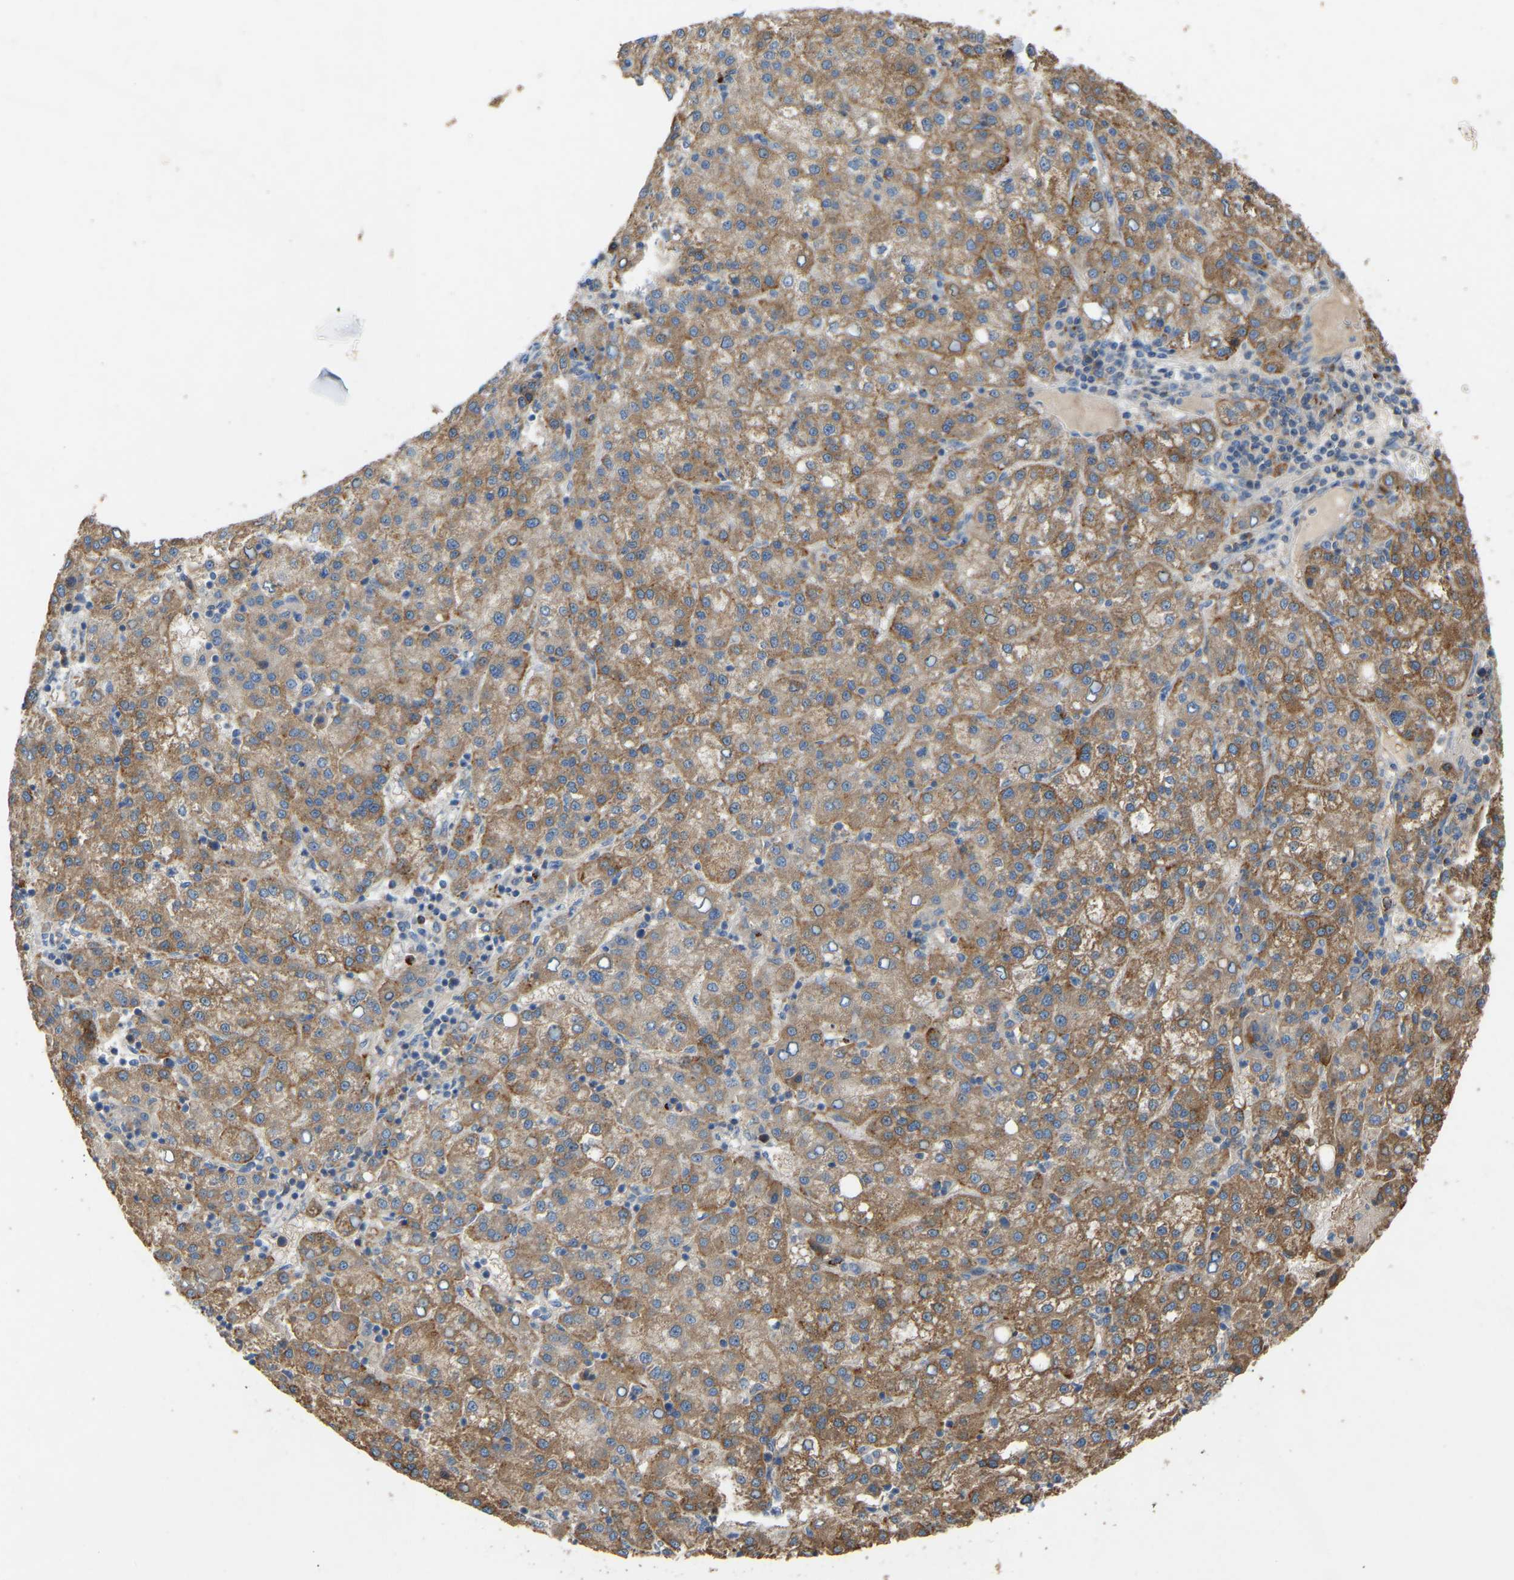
{"staining": {"intensity": "moderate", "quantity": ">75%", "location": "cytoplasmic/membranous"}, "tissue": "liver cancer", "cell_type": "Tumor cells", "image_type": "cancer", "snomed": [{"axis": "morphology", "description": "Carcinoma, Hepatocellular, NOS"}, {"axis": "topography", "description": "Liver"}], "caption": "Protein staining of hepatocellular carcinoma (liver) tissue shows moderate cytoplasmic/membranous staining in approximately >75% of tumor cells.", "gene": "RGP1", "patient": {"sex": "female", "age": 58}}